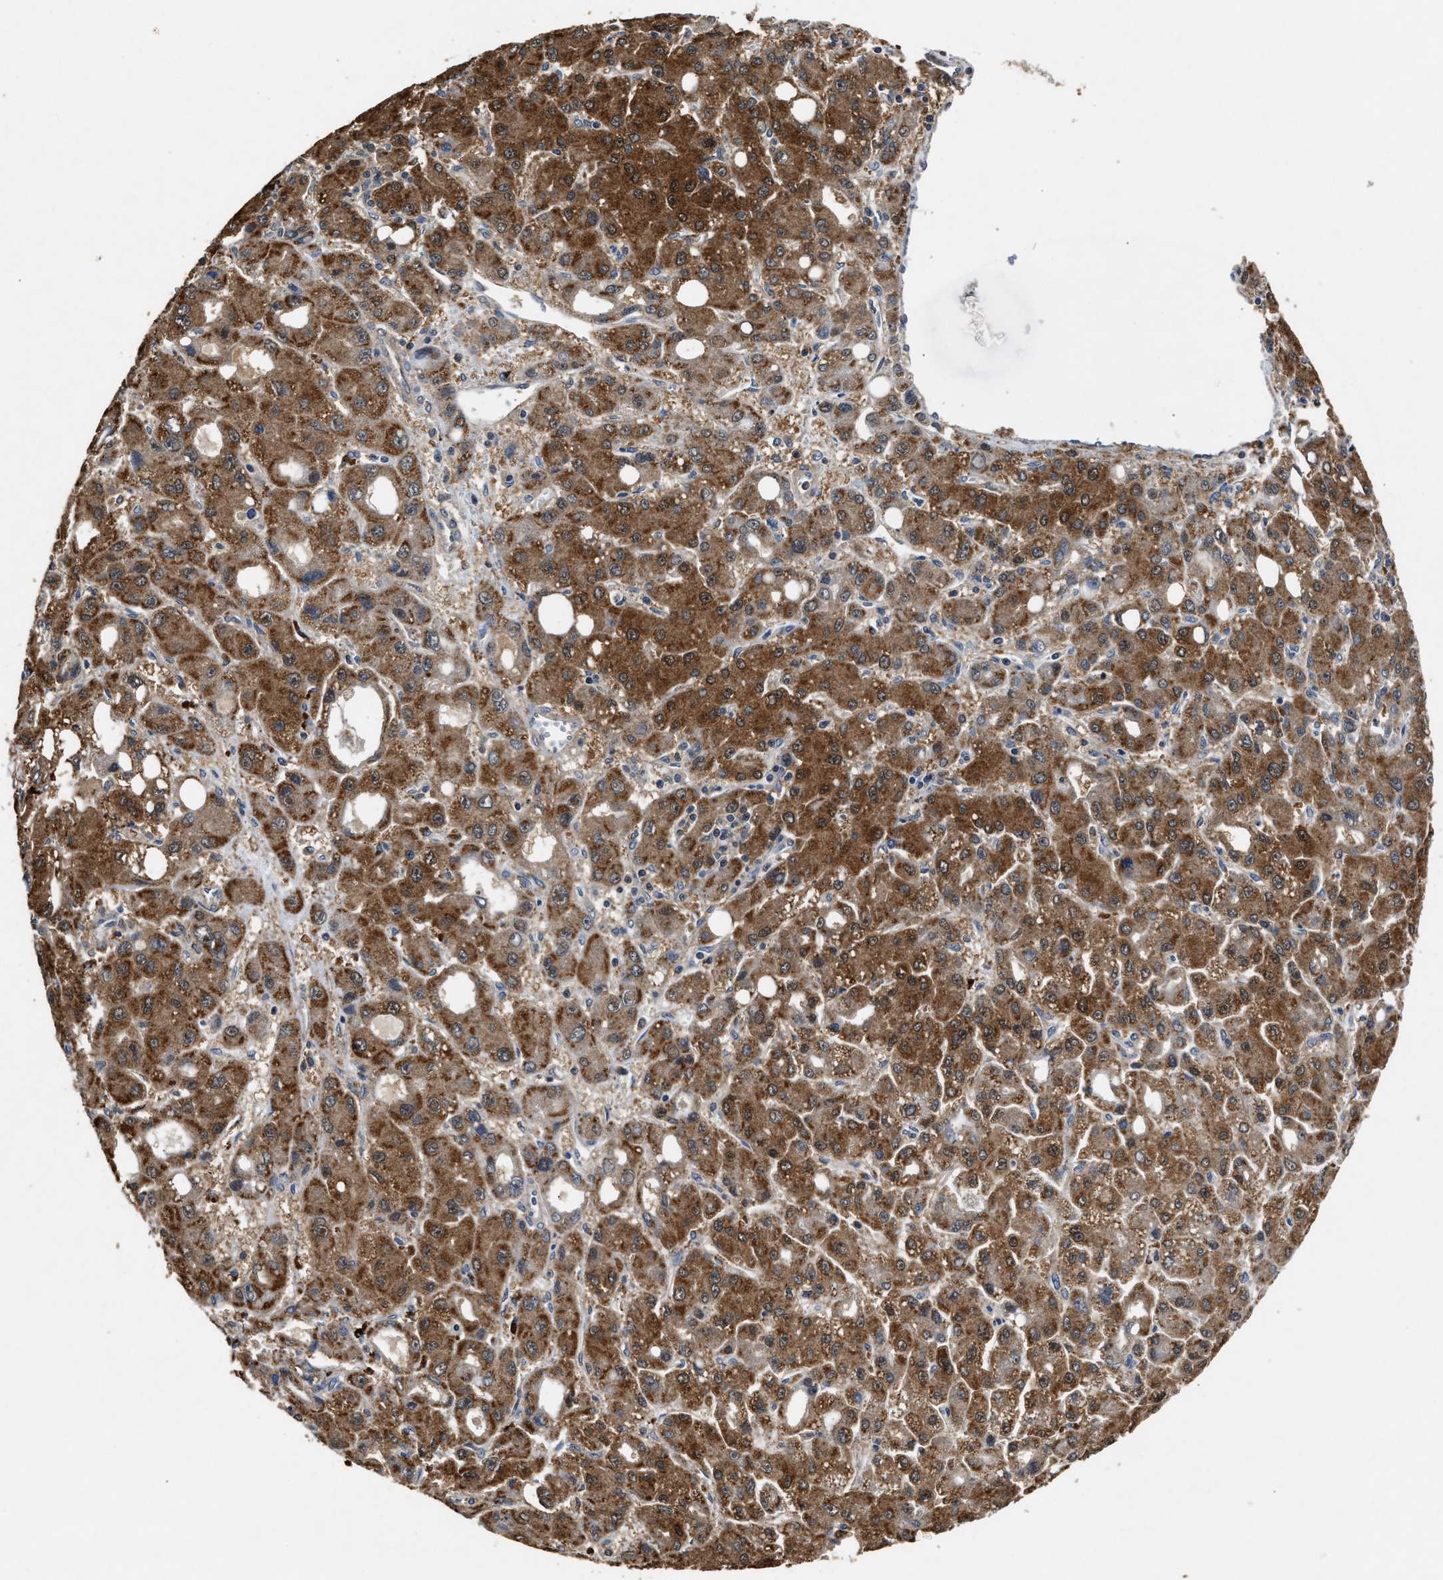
{"staining": {"intensity": "moderate", "quantity": ">75%", "location": "cytoplasmic/membranous"}, "tissue": "liver cancer", "cell_type": "Tumor cells", "image_type": "cancer", "snomed": [{"axis": "morphology", "description": "Carcinoma, Hepatocellular, NOS"}, {"axis": "topography", "description": "Liver"}], "caption": "Hepatocellular carcinoma (liver) stained with a brown dye reveals moderate cytoplasmic/membranous positive positivity in about >75% of tumor cells.", "gene": "ACAT2", "patient": {"sex": "male", "age": 55}}